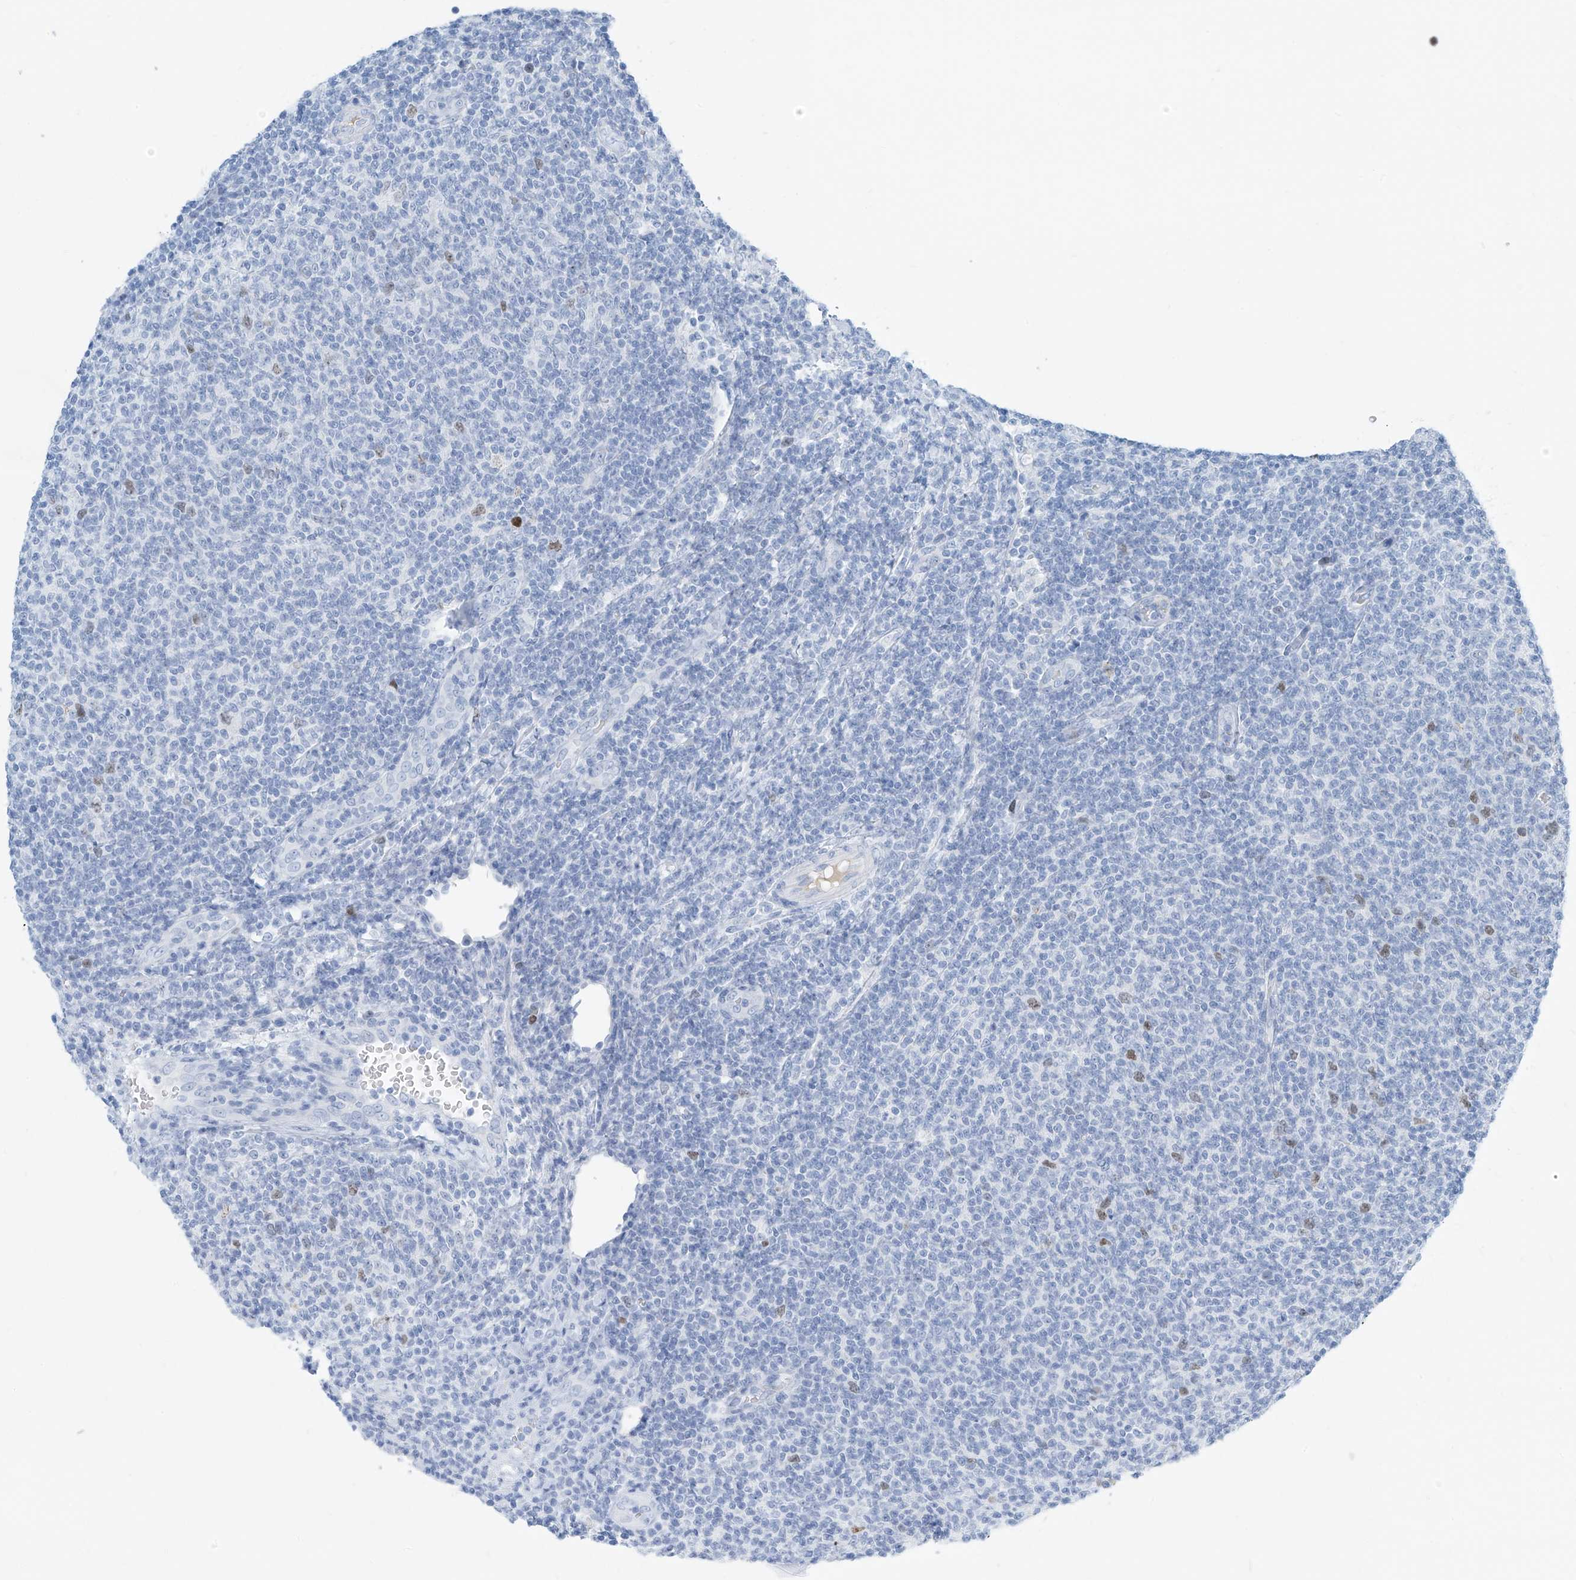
{"staining": {"intensity": "negative", "quantity": "none", "location": "none"}, "tissue": "lymphoma", "cell_type": "Tumor cells", "image_type": "cancer", "snomed": [{"axis": "morphology", "description": "Malignant lymphoma, non-Hodgkin's type, Low grade"}, {"axis": "topography", "description": "Lymph node"}], "caption": "There is no significant staining in tumor cells of low-grade malignant lymphoma, non-Hodgkin's type.", "gene": "SGO2", "patient": {"sex": "male", "age": 66}}